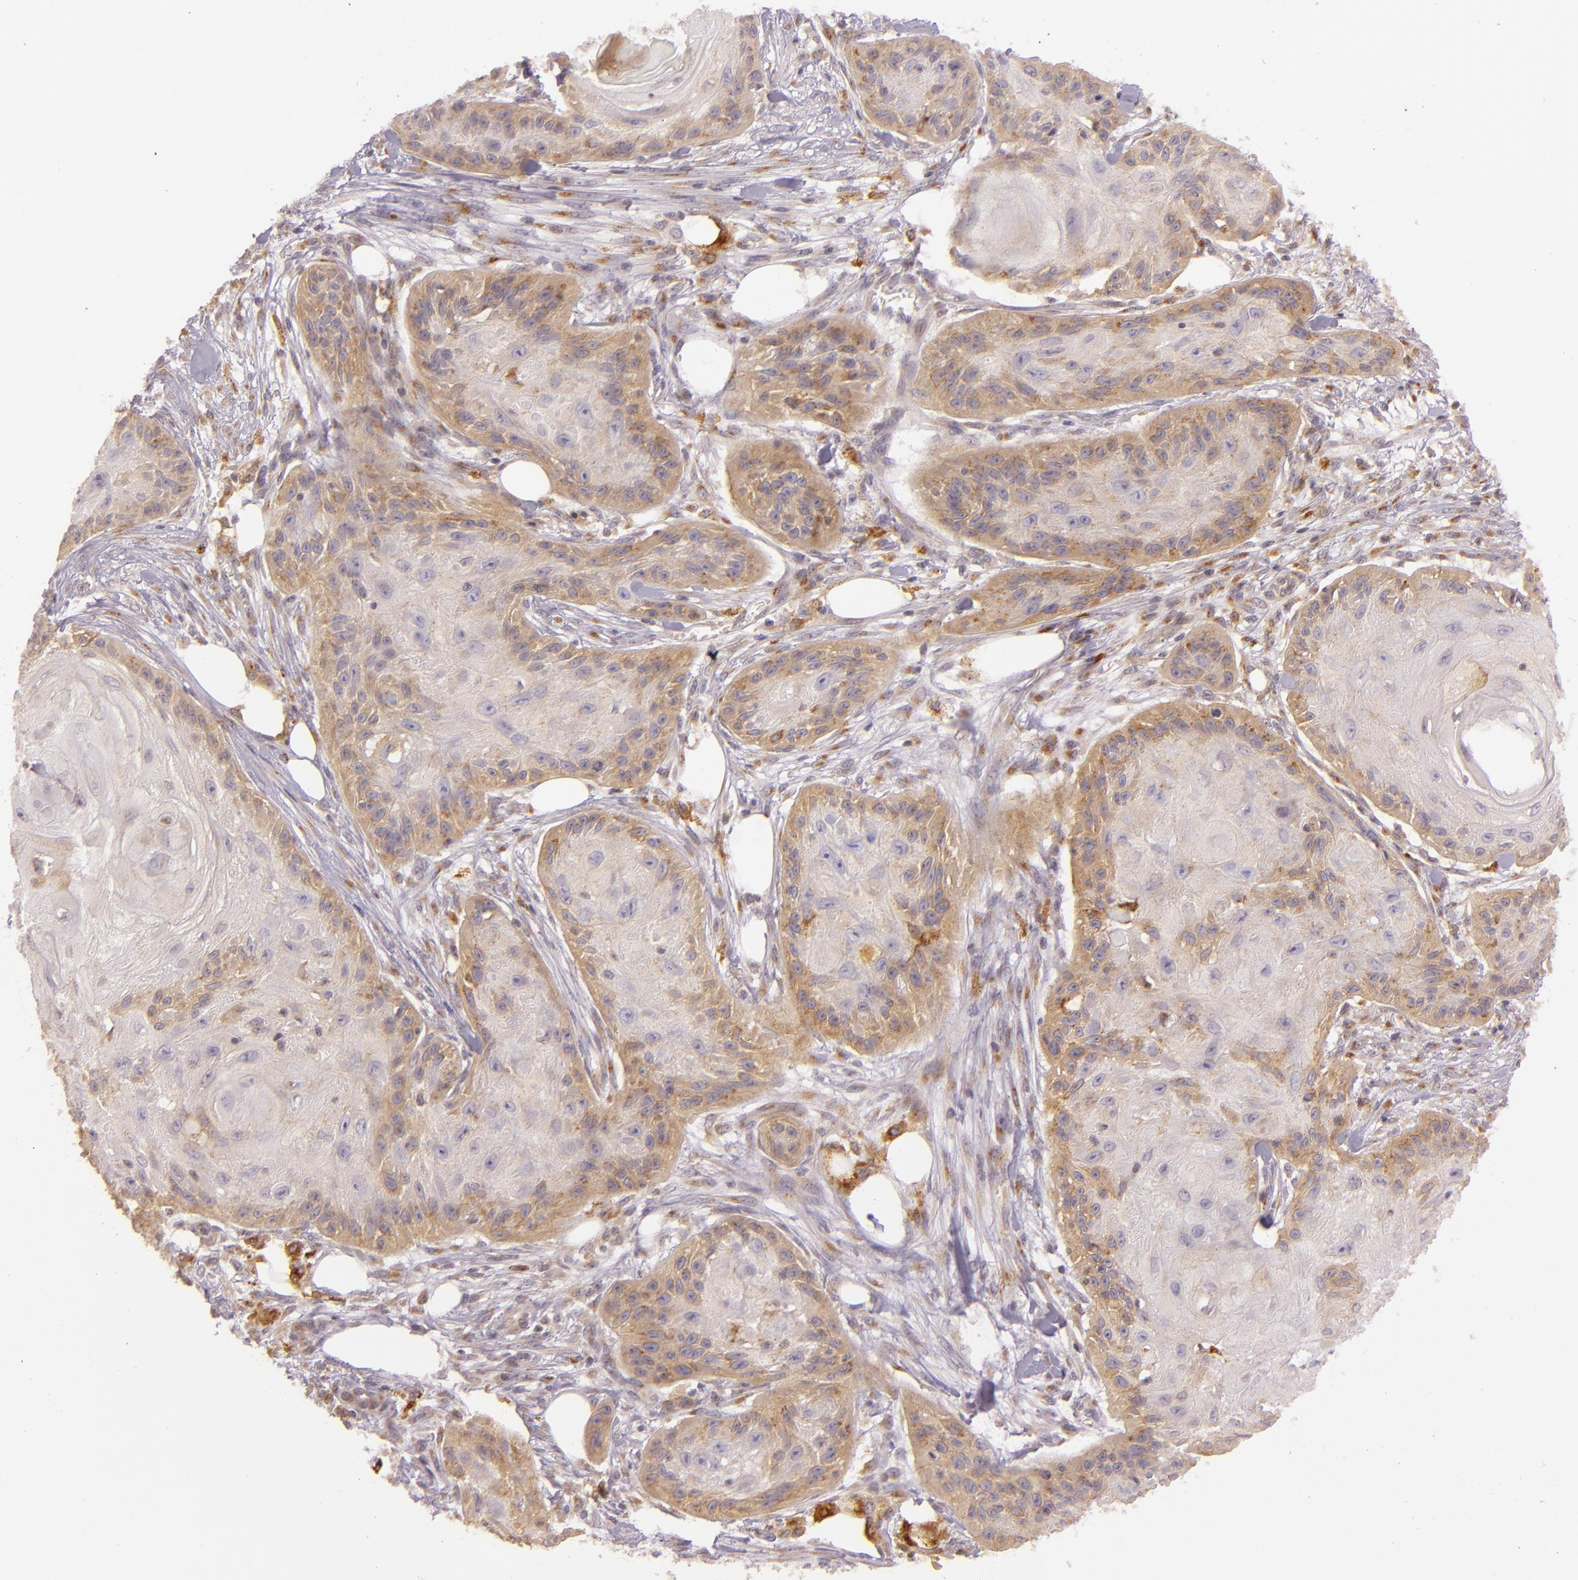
{"staining": {"intensity": "moderate", "quantity": "25%-75%", "location": "cytoplasmic/membranous"}, "tissue": "skin cancer", "cell_type": "Tumor cells", "image_type": "cancer", "snomed": [{"axis": "morphology", "description": "Squamous cell carcinoma, NOS"}, {"axis": "topography", "description": "Skin"}], "caption": "DAB (3,3'-diaminobenzidine) immunohistochemical staining of skin cancer (squamous cell carcinoma) exhibits moderate cytoplasmic/membranous protein expression in approximately 25%-75% of tumor cells.", "gene": "LGMN", "patient": {"sex": "female", "age": 88}}